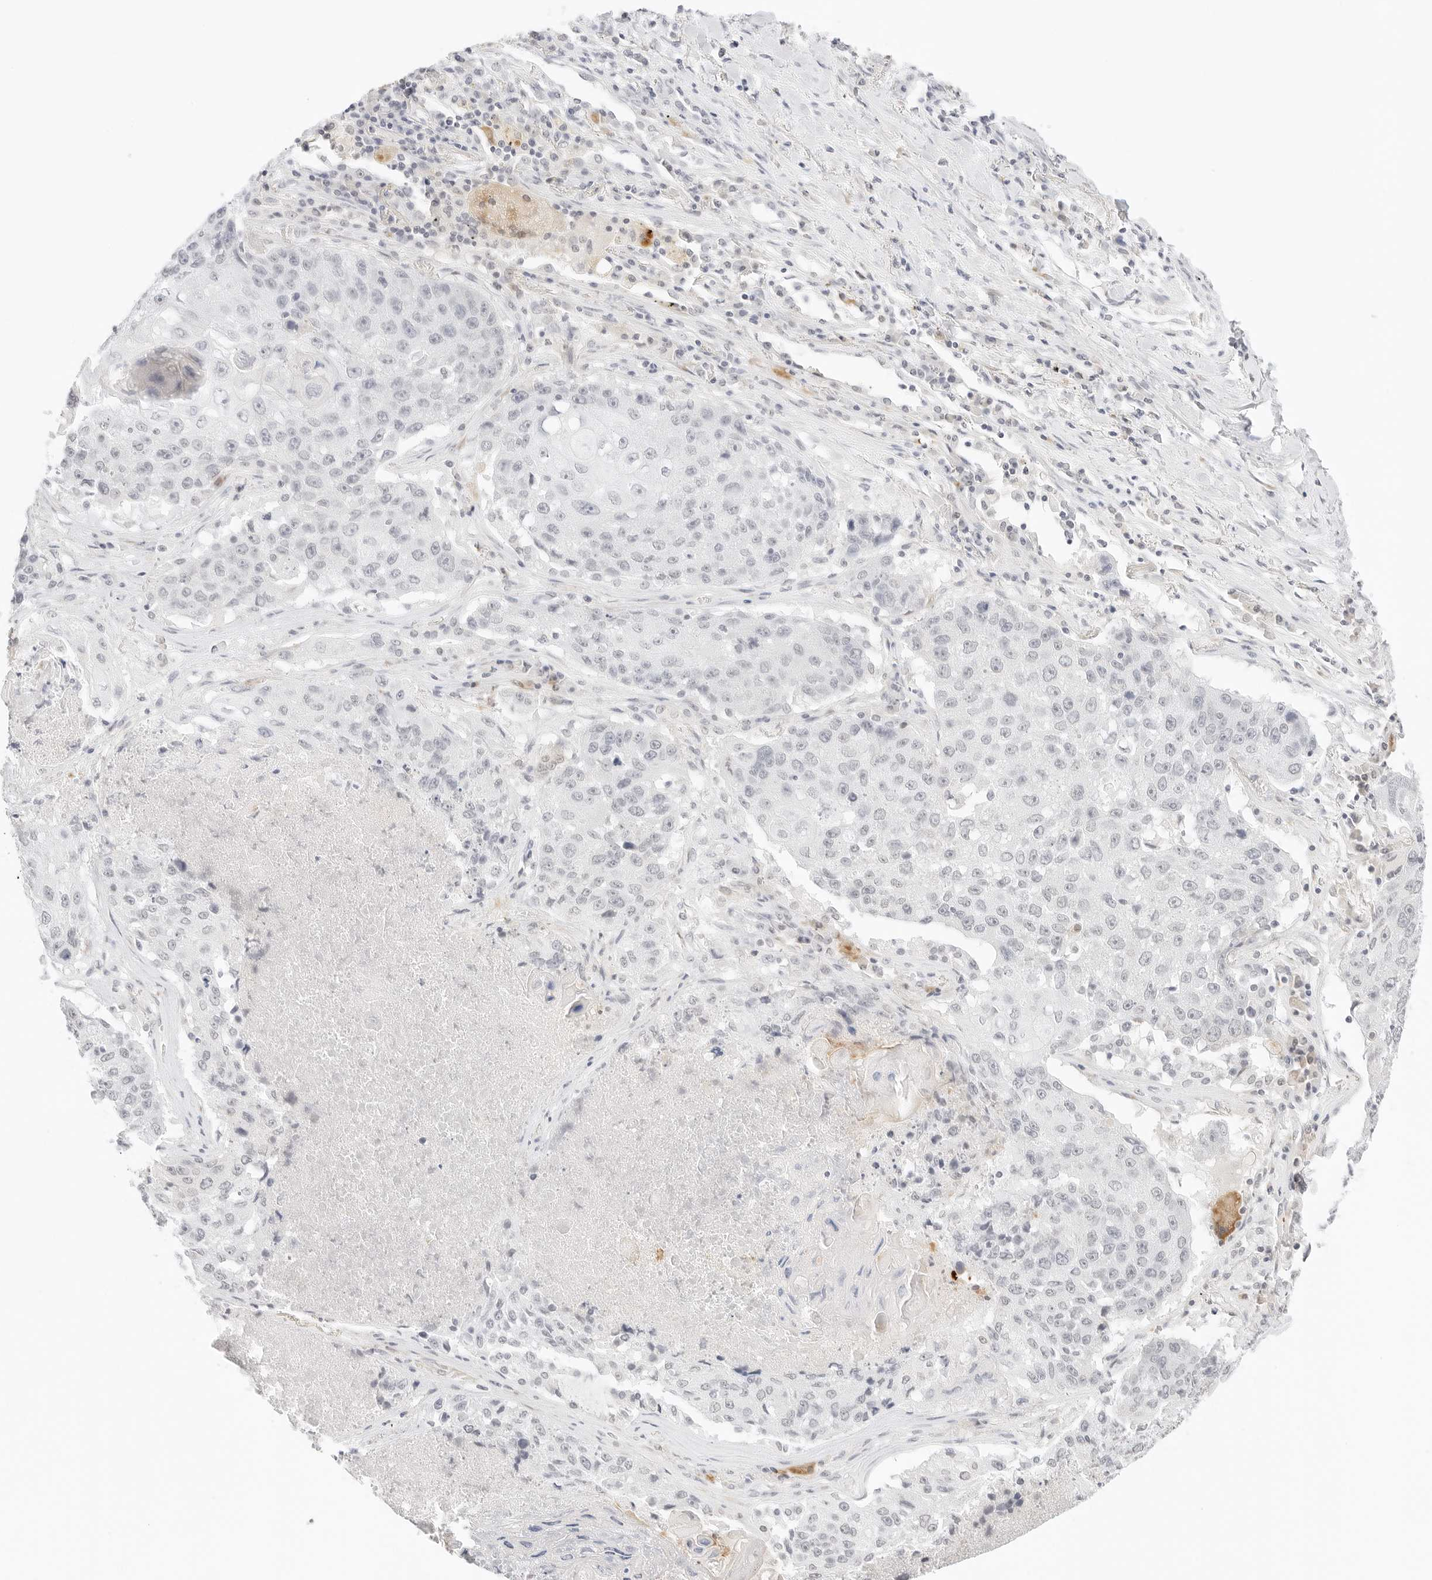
{"staining": {"intensity": "negative", "quantity": "none", "location": "none"}, "tissue": "lung cancer", "cell_type": "Tumor cells", "image_type": "cancer", "snomed": [{"axis": "morphology", "description": "Squamous cell carcinoma, NOS"}, {"axis": "topography", "description": "Lung"}], "caption": "DAB (3,3'-diaminobenzidine) immunohistochemical staining of lung cancer (squamous cell carcinoma) displays no significant staining in tumor cells.", "gene": "XKR4", "patient": {"sex": "male", "age": 61}}